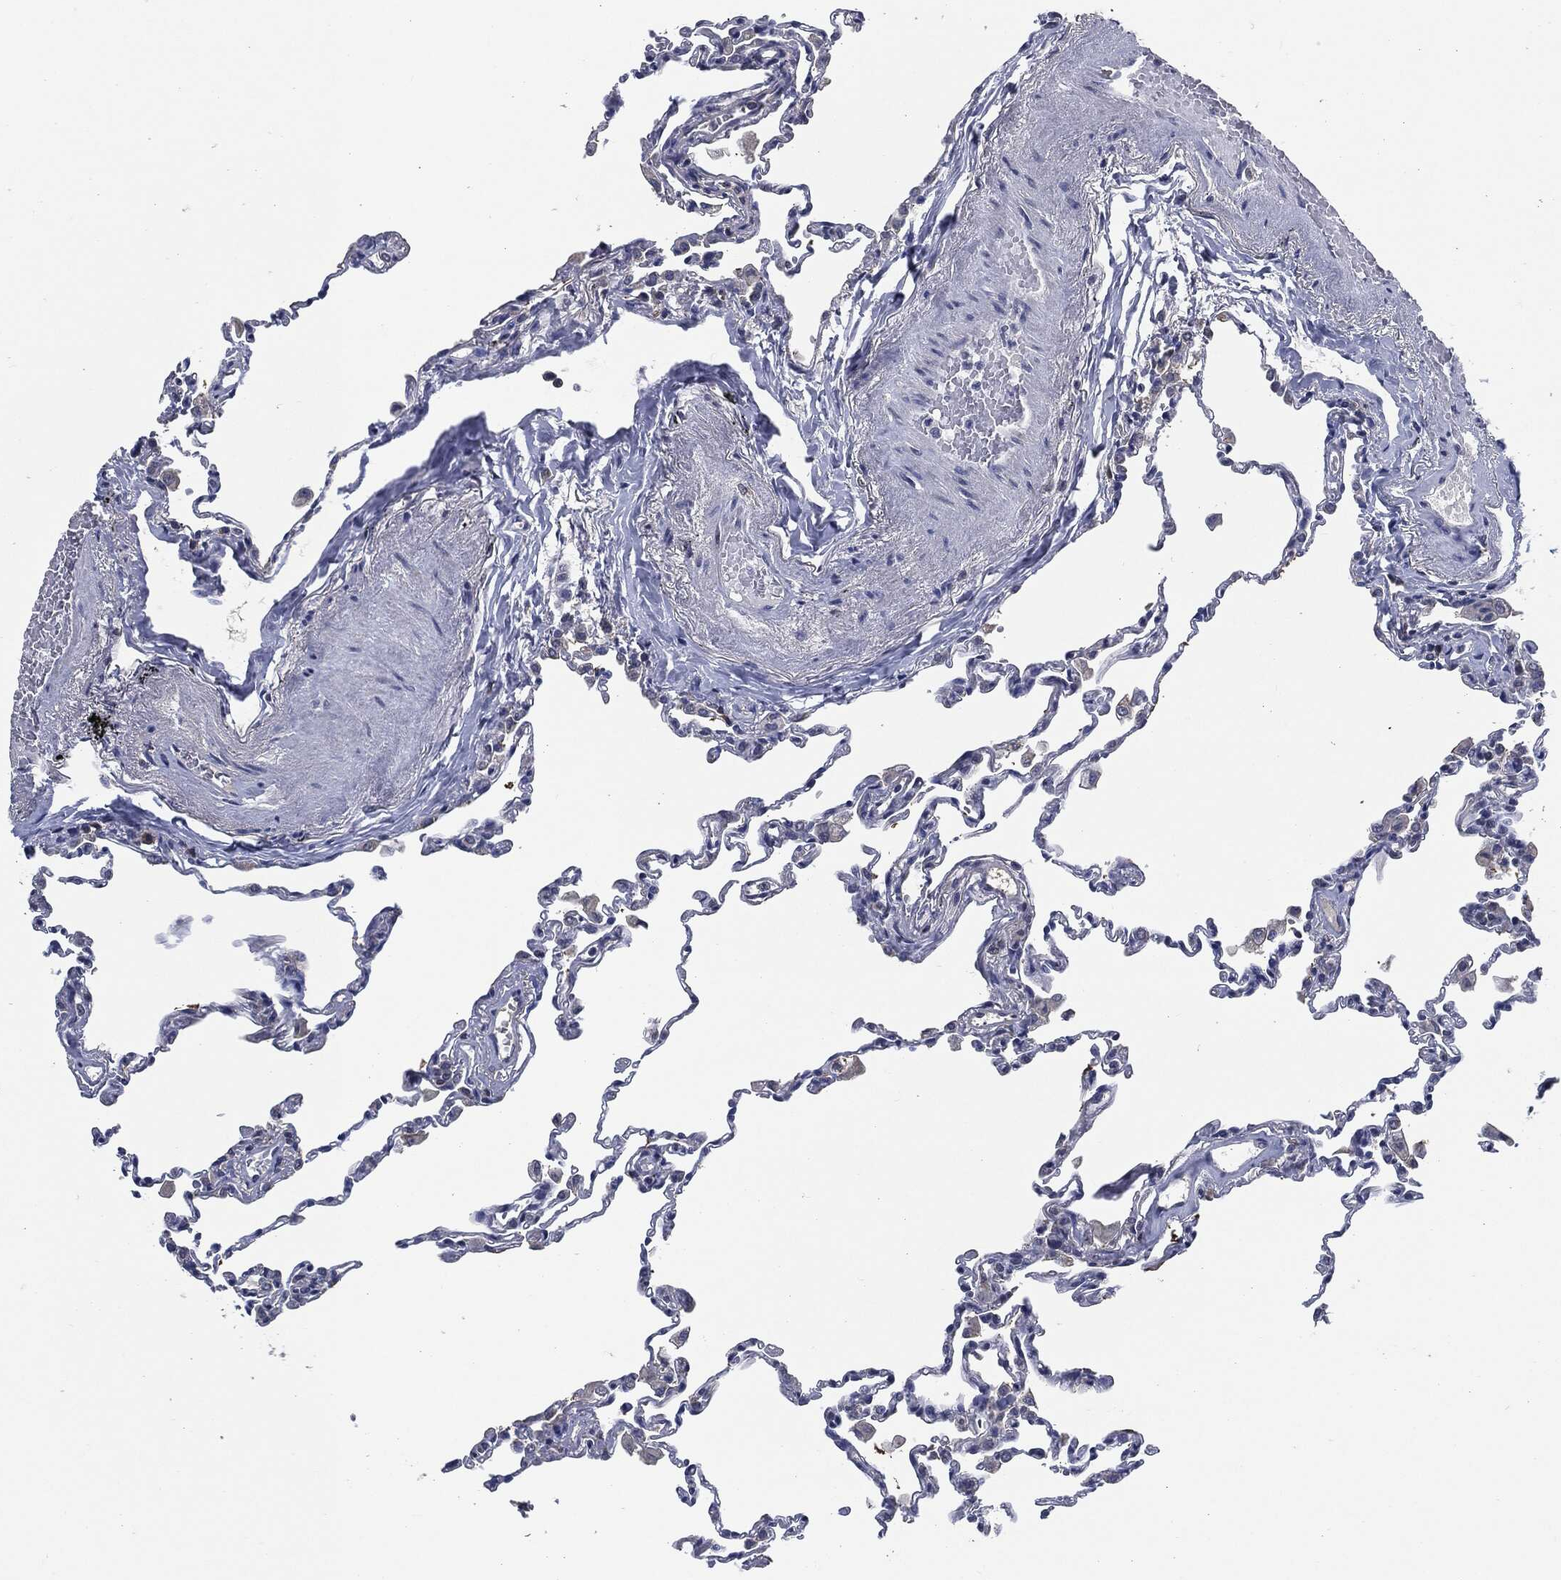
{"staining": {"intensity": "negative", "quantity": "none", "location": "none"}, "tissue": "lung", "cell_type": "Alveolar cells", "image_type": "normal", "snomed": [{"axis": "morphology", "description": "Normal tissue, NOS"}, {"axis": "topography", "description": "Lung"}], "caption": "Immunohistochemical staining of unremarkable human lung shows no significant staining in alveolar cells. Brightfield microscopy of IHC stained with DAB (brown) and hematoxylin (blue), captured at high magnification.", "gene": "IL2RG", "patient": {"sex": "female", "age": 57}}